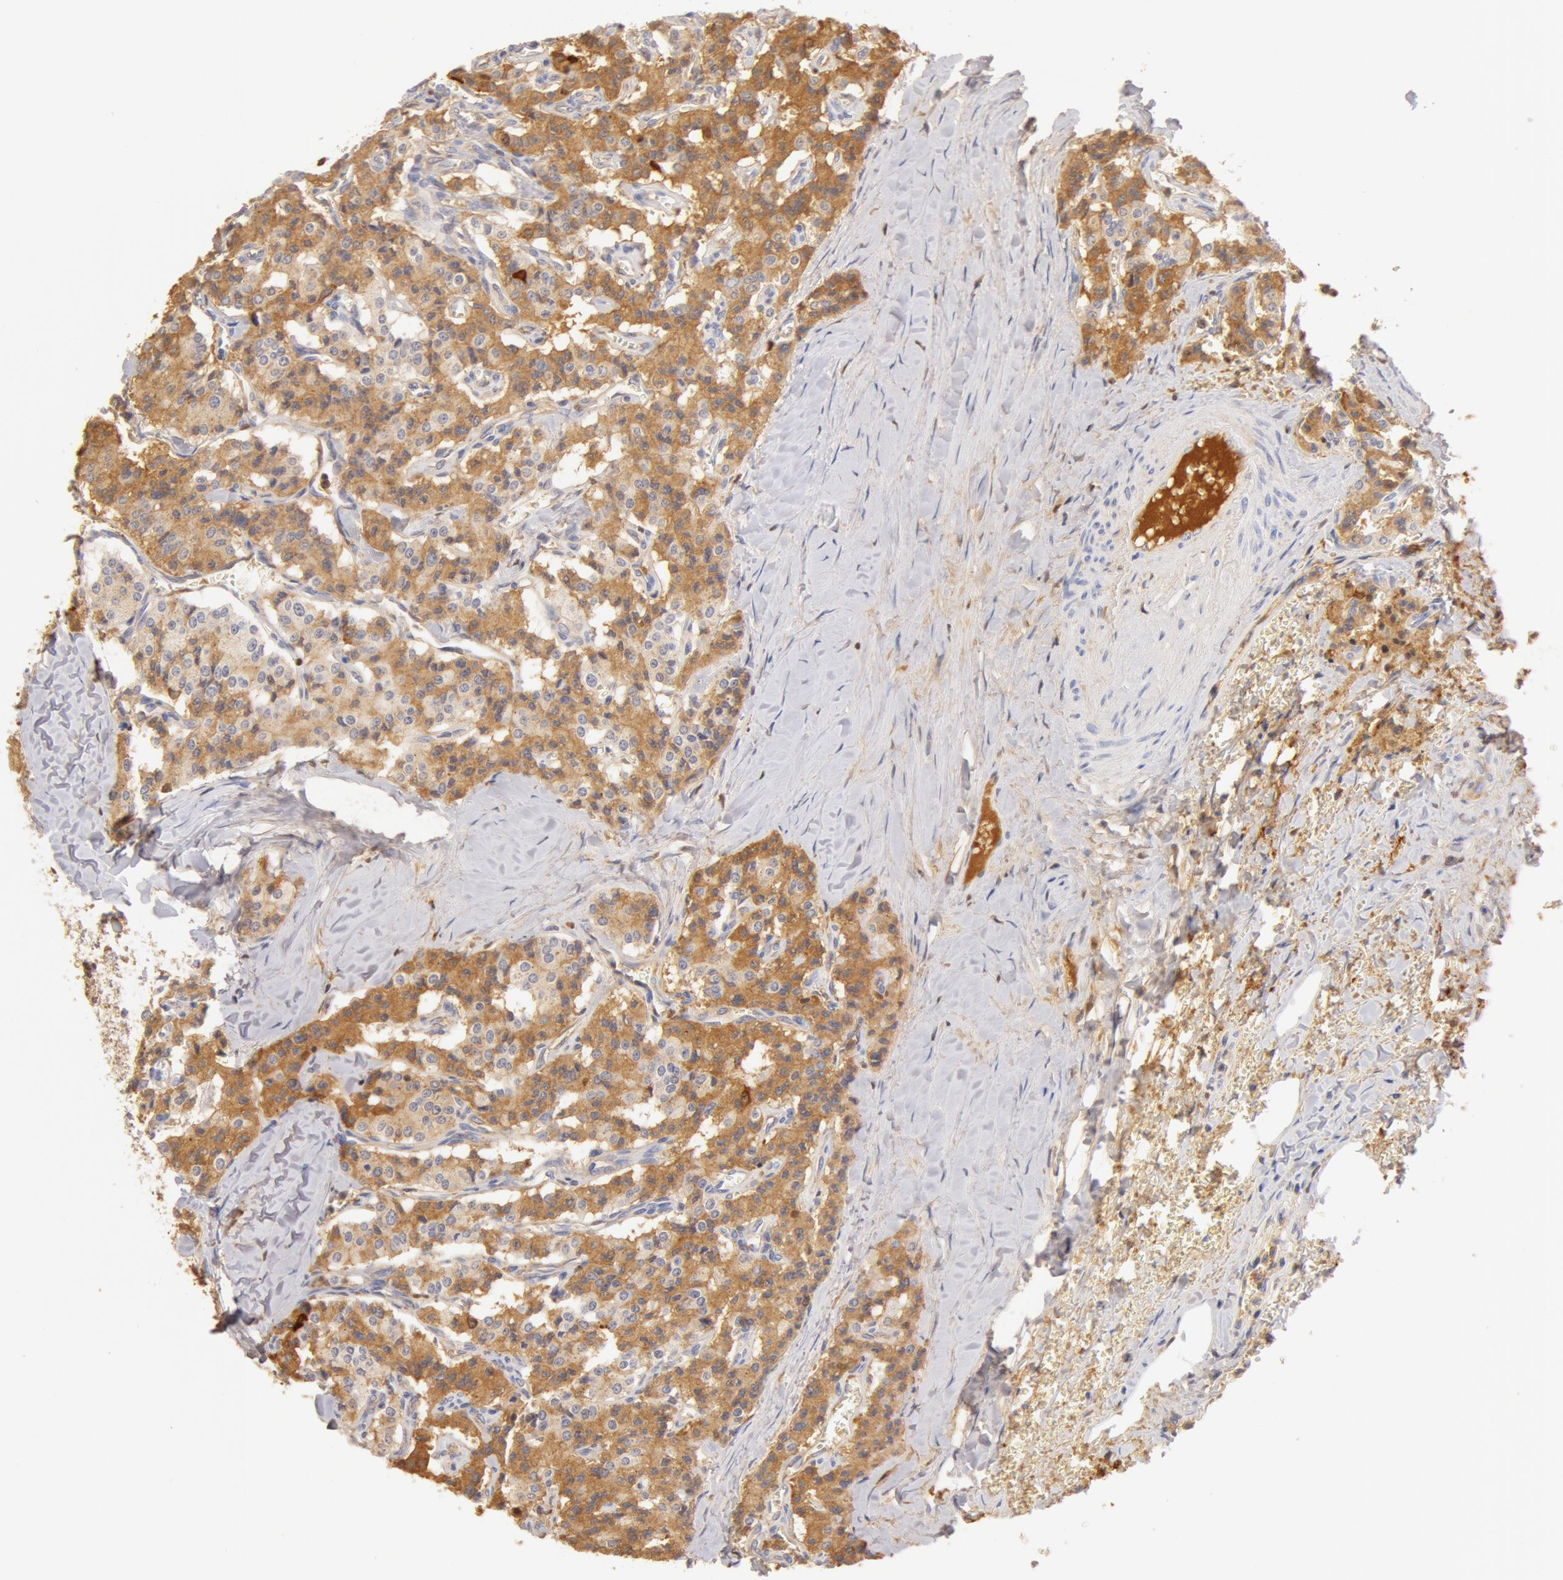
{"staining": {"intensity": "moderate", "quantity": "25%-75%", "location": "cytoplasmic/membranous"}, "tissue": "carcinoid", "cell_type": "Tumor cells", "image_type": "cancer", "snomed": [{"axis": "morphology", "description": "Carcinoid, malignant, NOS"}, {"axis": "topography", "description": "Bronchus"}], "caption": "This is an image of immunohistochemistry staining of malignant carcinoid, which shows moderate expression in the cytoplasmic/membranous of tumor cells.", "gene": "GC", "patient": {"sex": "male", "age": 55}}